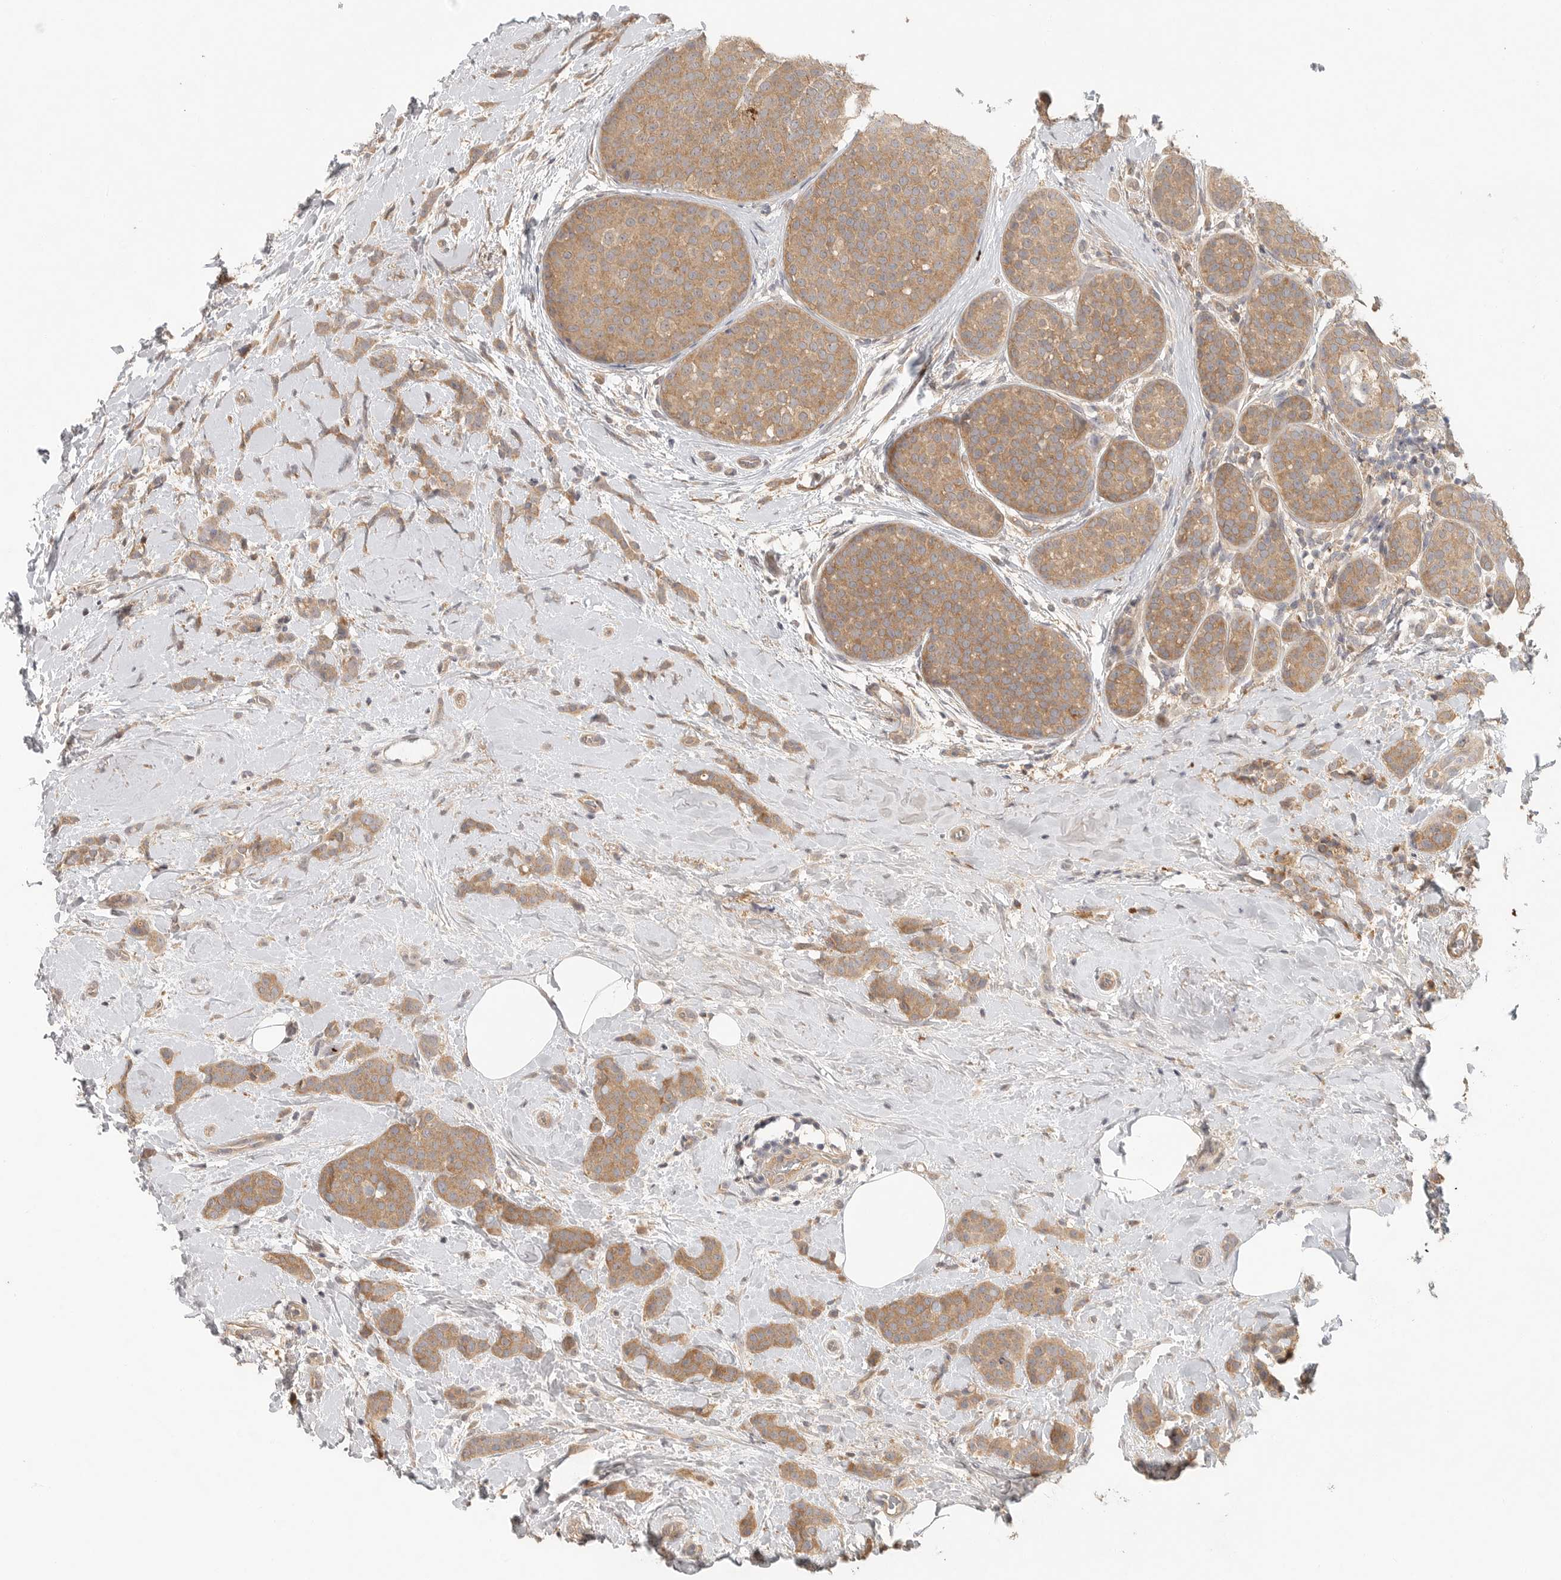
{"staining": {"intensity": "moderate", "quantity": ">75%", "location": "cytoplasmic/membranous"}, "tissue": "breast cancer", "cell_type": "Tumor cells", "image_type": "cancer", "snomed": [{"axis": "morphology", "description": "Lobular carcinoma, in situ"}, {"axis": "morphology", "description": "Lobular carcinoma"}, {"axis": "topography", "description": "Breast"}], "caption": "Breast lobular carcinoma in situ stained for a protein displays moderate cytoplasmic/membranous positivity in tumor cells.", "gene": "HDAC6", "patient": {"sex": "female", "age": 41}}